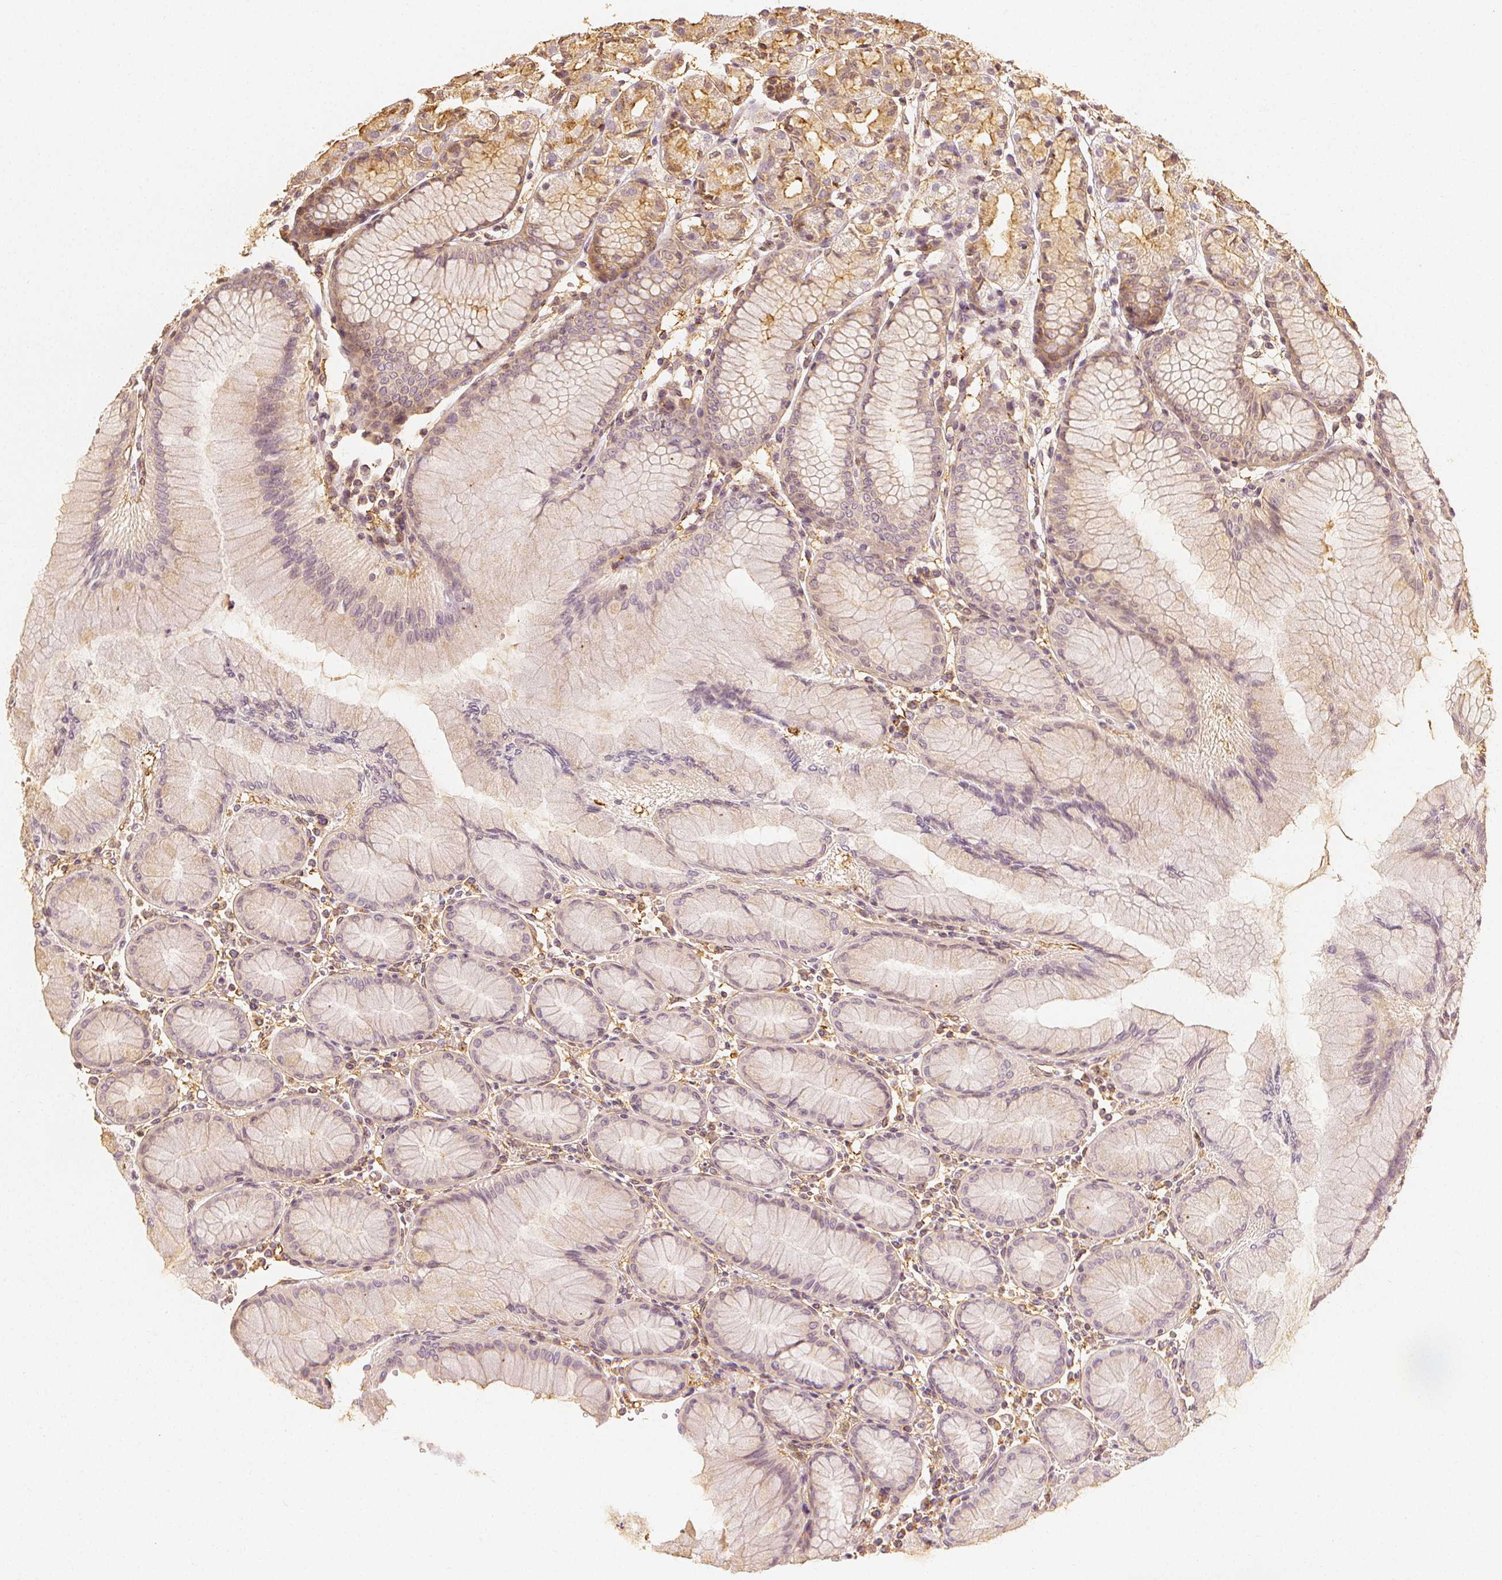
{"staining": {"intensity": "moderate", "quantity": "<25%", "location": "cytoplasmic/membranous"}, "tissue": "stomach", "cell_type": "Glandular cells", "image_type": "normal", "snomed": [{"axis": "morphology", "description": "Normal tissue, NOS"}, {"axis": "topography", "description": "Stomach"}], "caption": "Stomach was stained to show a protein in brown. There is low levels of moderate cytoplasmic/membranous positivity in approximately <25% of glandular cells. (DAB (3,3'-diaminobenzidine) = brown stain, brightfield microscopy at high magnification).", "gene": "ARHGAP26", "patient": {"sex": "female", "age": 57}}